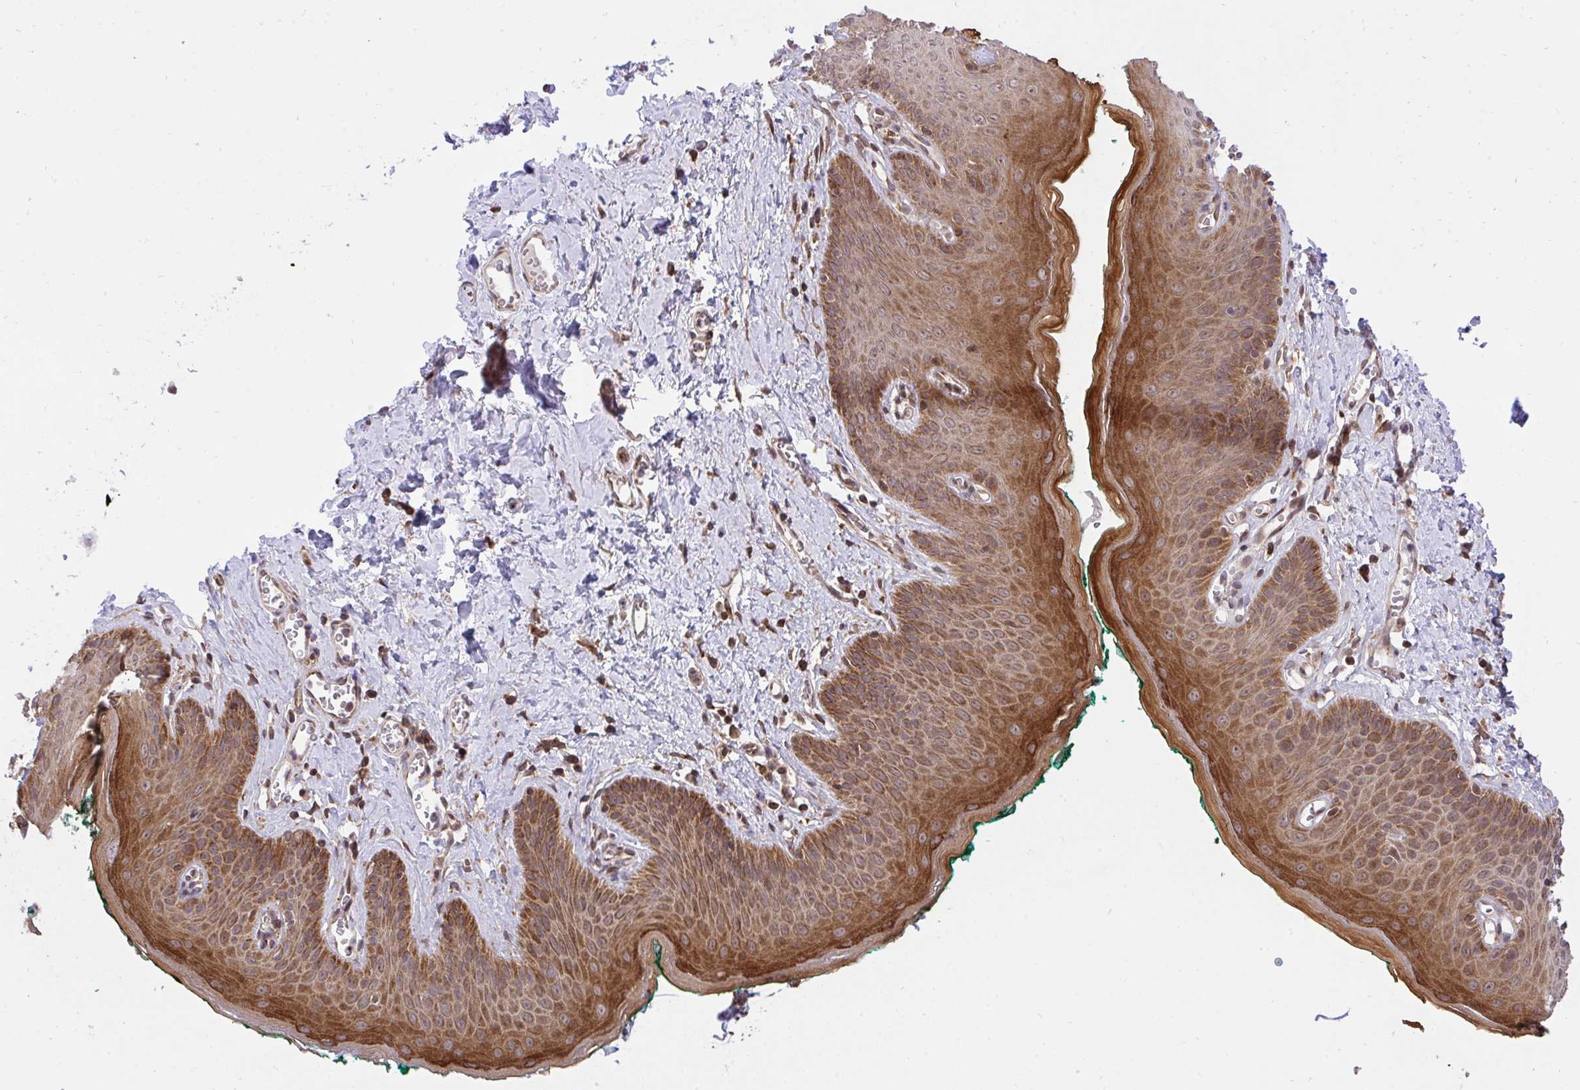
{"staining": {"intensity": "strong", "quantity": ">75%", "location": "cytoplasmic/membranous"}, "tissue": "skin", "cell_type": "Epidermal cells", "image_type": "normal", "snomed": [{"axis": "morphology", "description": "Normal tissue, NOS"}, {"axis": "topography", "description": "Vulva"}, {"axis": "topography", "description": "Peripheral nerve tissue"}], "caption": "Immunohistochemistry (IHC) photomicrograph of normal skin stained for a protein (brown), which shows high levels of strong cytoplasmic/membranous expression in about >75% of epidermal cells.", "gene": "ERI1", "patient": {"sex": "female", "age": 66}}